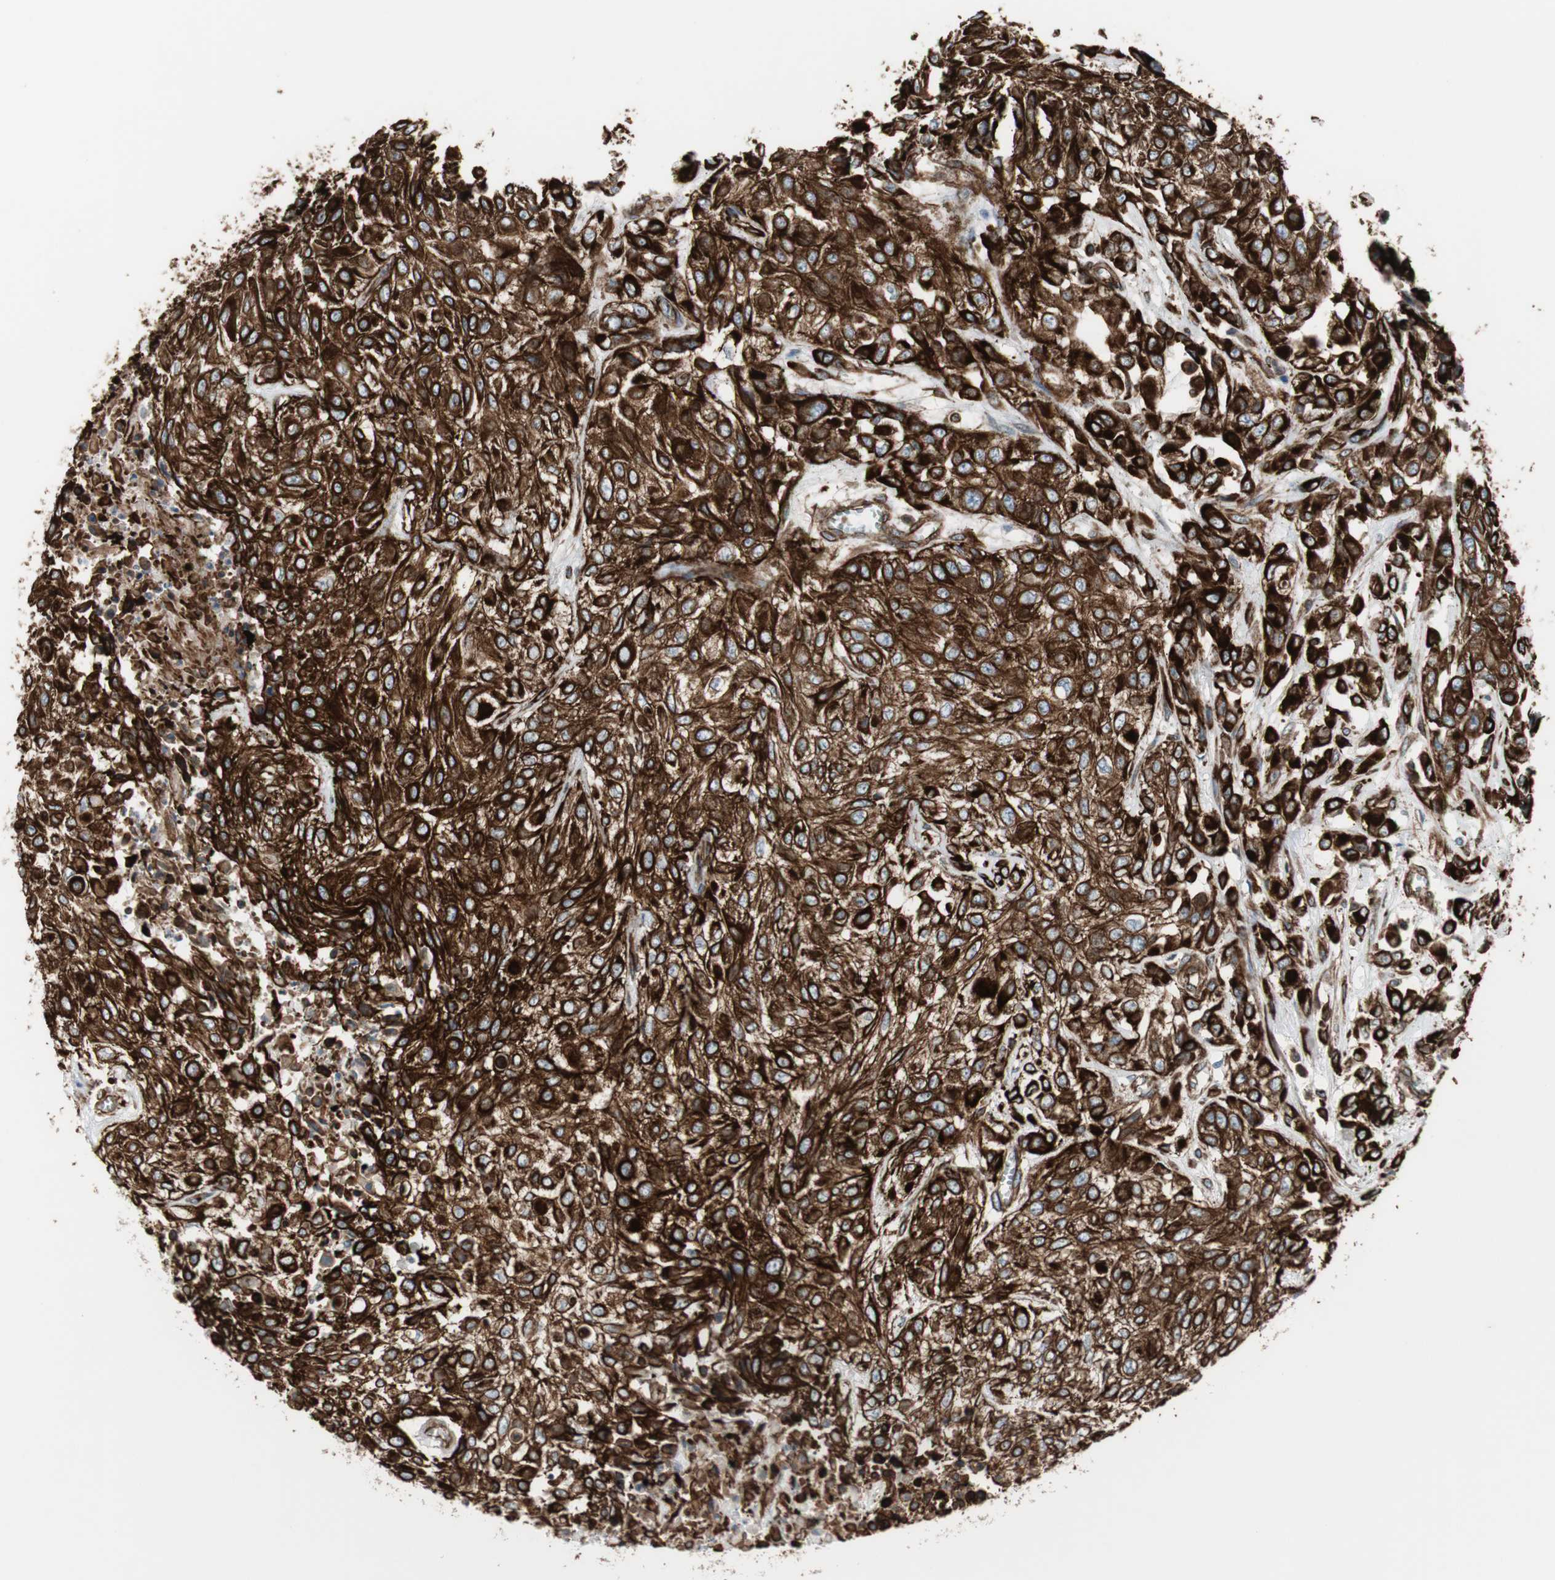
{"staining": {"intensity": "strong", "quantity": ">75%", "location": "cytoplasmic/membranous"}, "tissue": "urothelial cancer", "cell_type": "Tumor cells", "image_type": "cancer", "snomed": [{"axis": "morphology", "description": "Urothelial carcinoma, High grade"}, {"axis": "topography", "description": "Urinary bladder"}], "caption": "High-grade urothelial carcinoma tissue shows strong cytoplasmic/membranous expression in approximately >75% of tumor cells", "gene": "TCTA", "patient": {"sex": "male", "age": 57}}